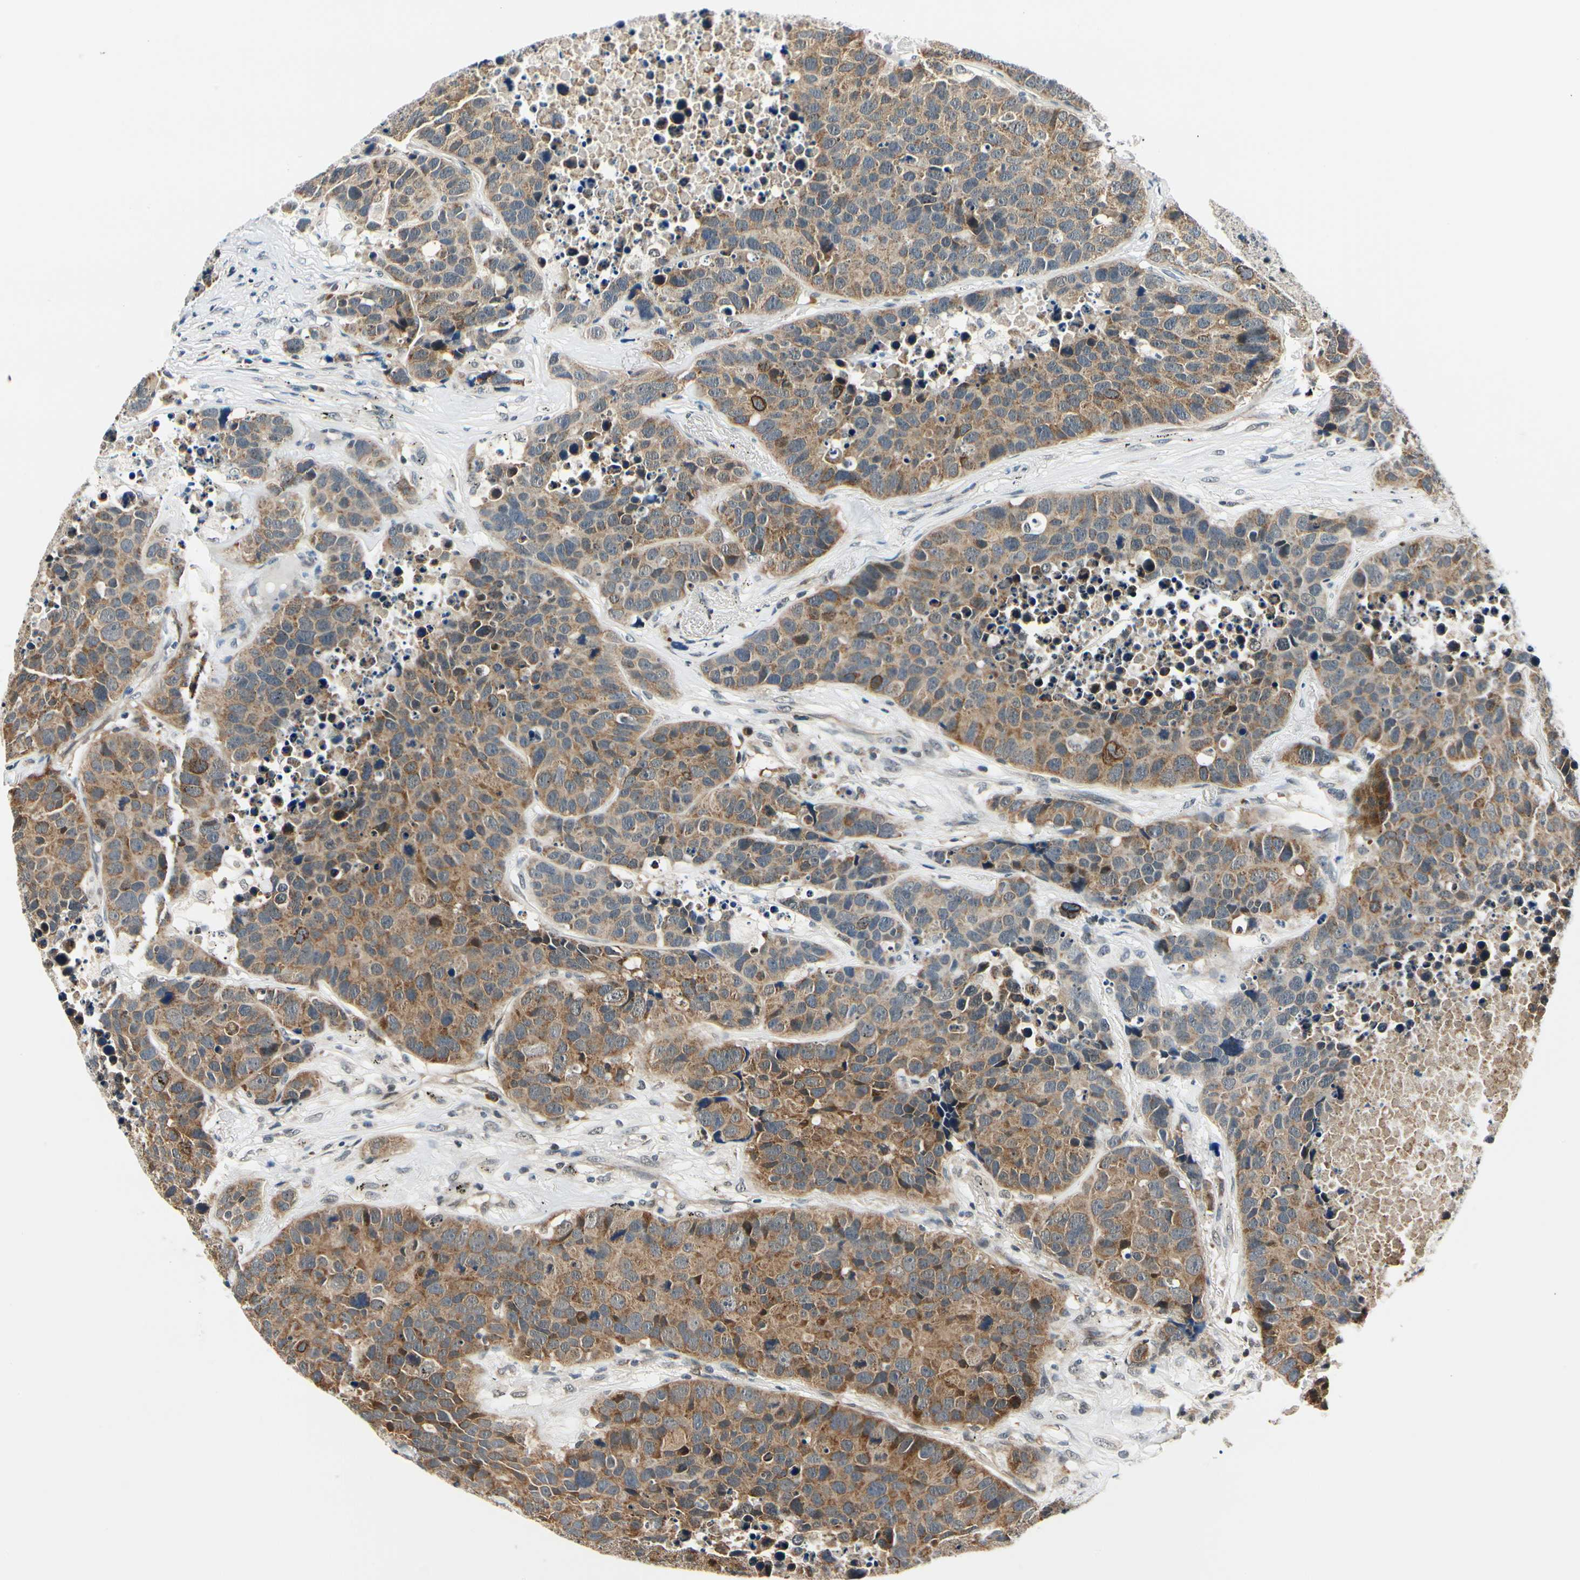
{"staining": {"intensity": "strong", "quantity": ">75%", "location": "cytoplasmic/membranous"}, "tissue": "carcinoid", "cell_type": "Tumor cells", "image_type": "cancer", "snomed": [{"axis": "morphology", "description": "Carcinoid, malignant, NOS"}, {"axis": "topography", "description": "Lung"}], "caption": "Immunohistochemistry of carcinoid displays high levels of strong cytoplasmic/membranous expression in approximately >75% of tumor cells.", "gene": "PDK2", "patient": {"sex": "male", "age": 60}}